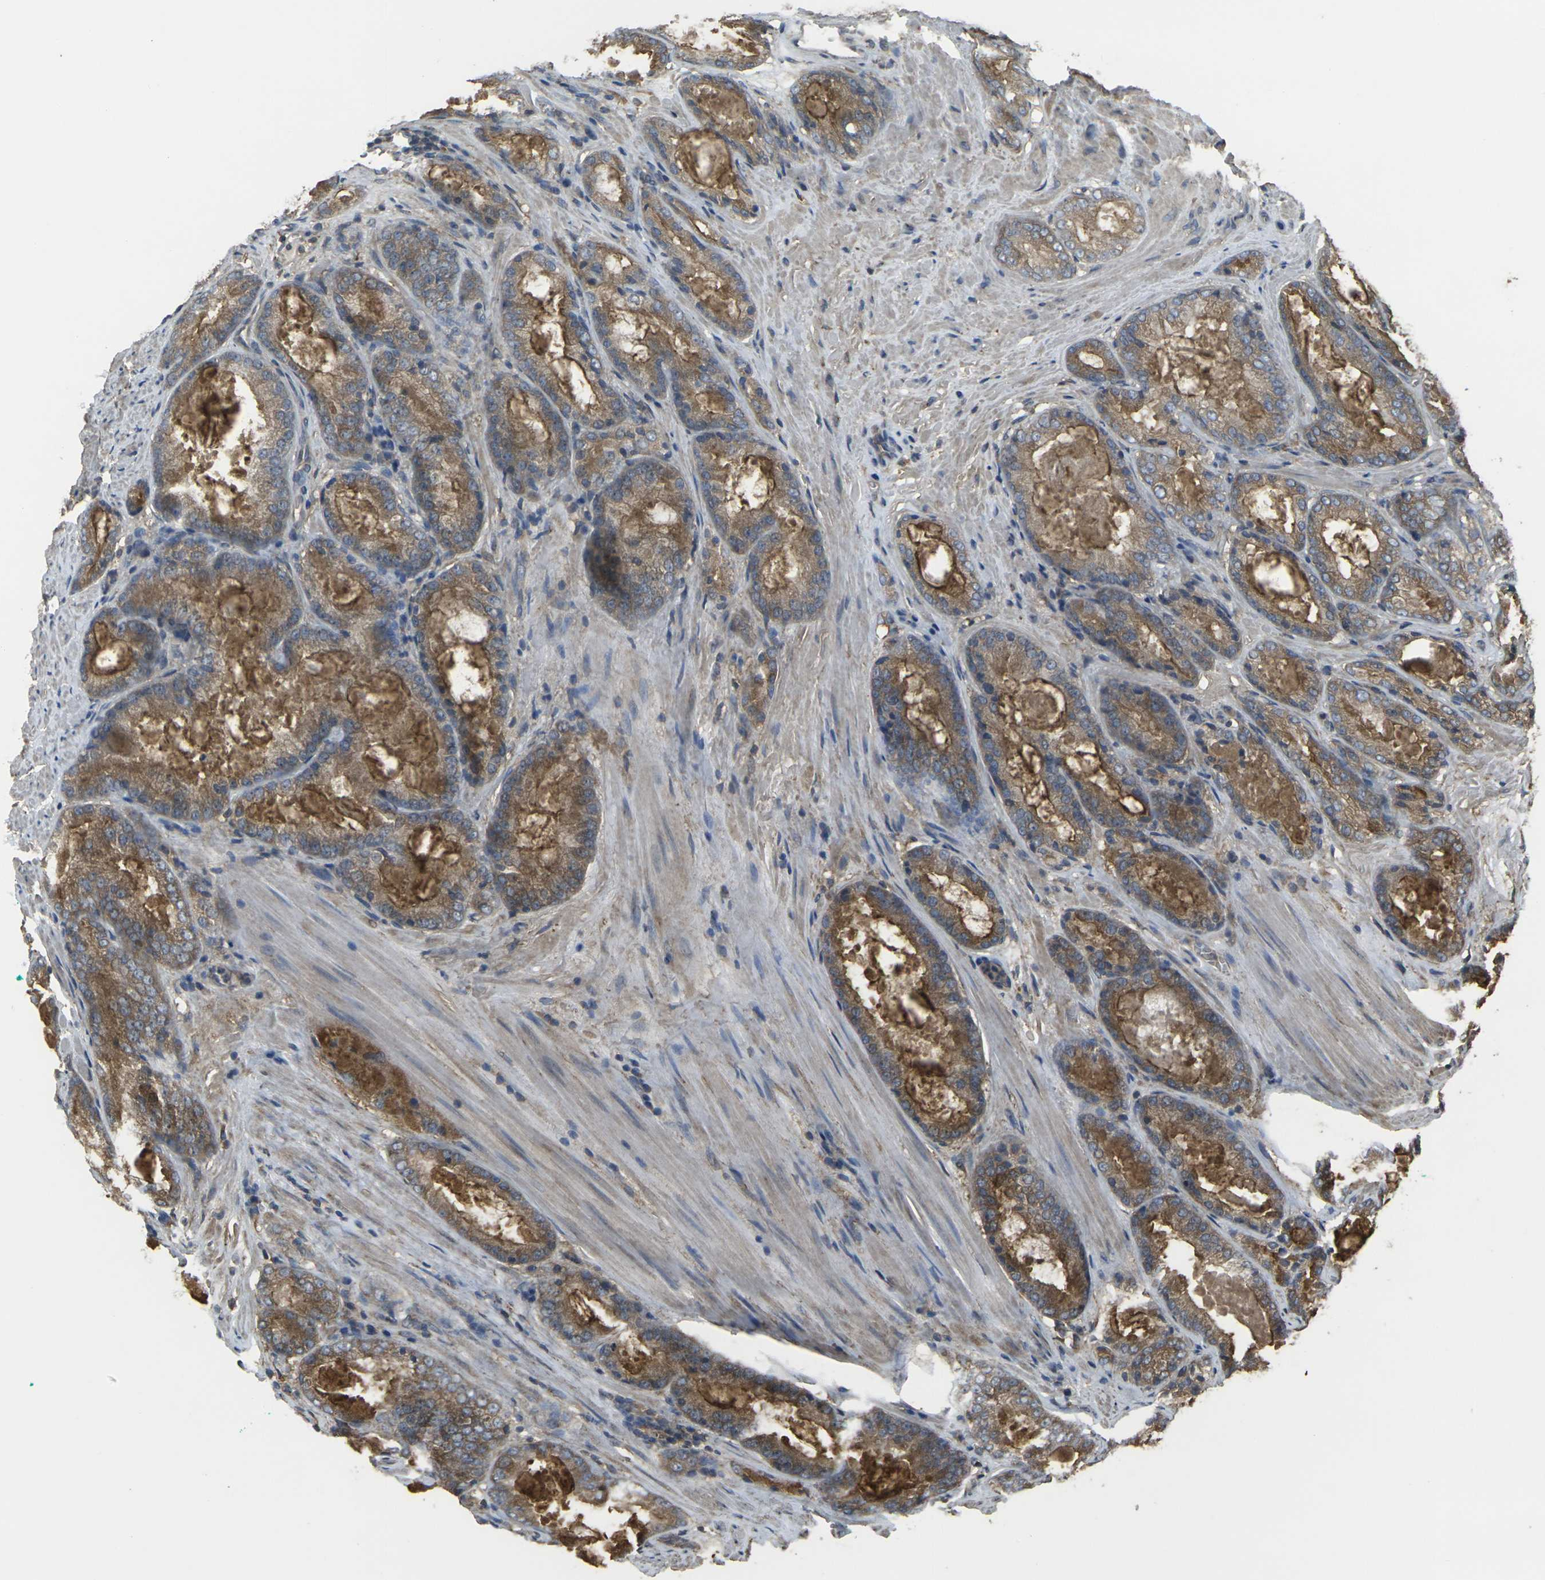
{"staining": {"intensity": "moderate", "quantity": ">75%", "location": "cytoplasmic/membranous"}, "tissue": "prostate cancer", "cell_type": "Tumor cells", "image_type": "cancer", "snomed": [{"axis": "morphology", "description": "Adenocarcinoma, Low grade"}, {"axis": "topography", "description": "Prostate"}], "caption": "Prostate cancer (adenocarcinoma (low-grade)) stained with DAB immunohistochemistry (IHC) shows medium levels of moderate cytoplasmic/membranous positivity in about >75% of tumor cells. Nuclei are stained in blue.", "gene": "PRKACB", "patient": {"sex": "male", "age": 64}}